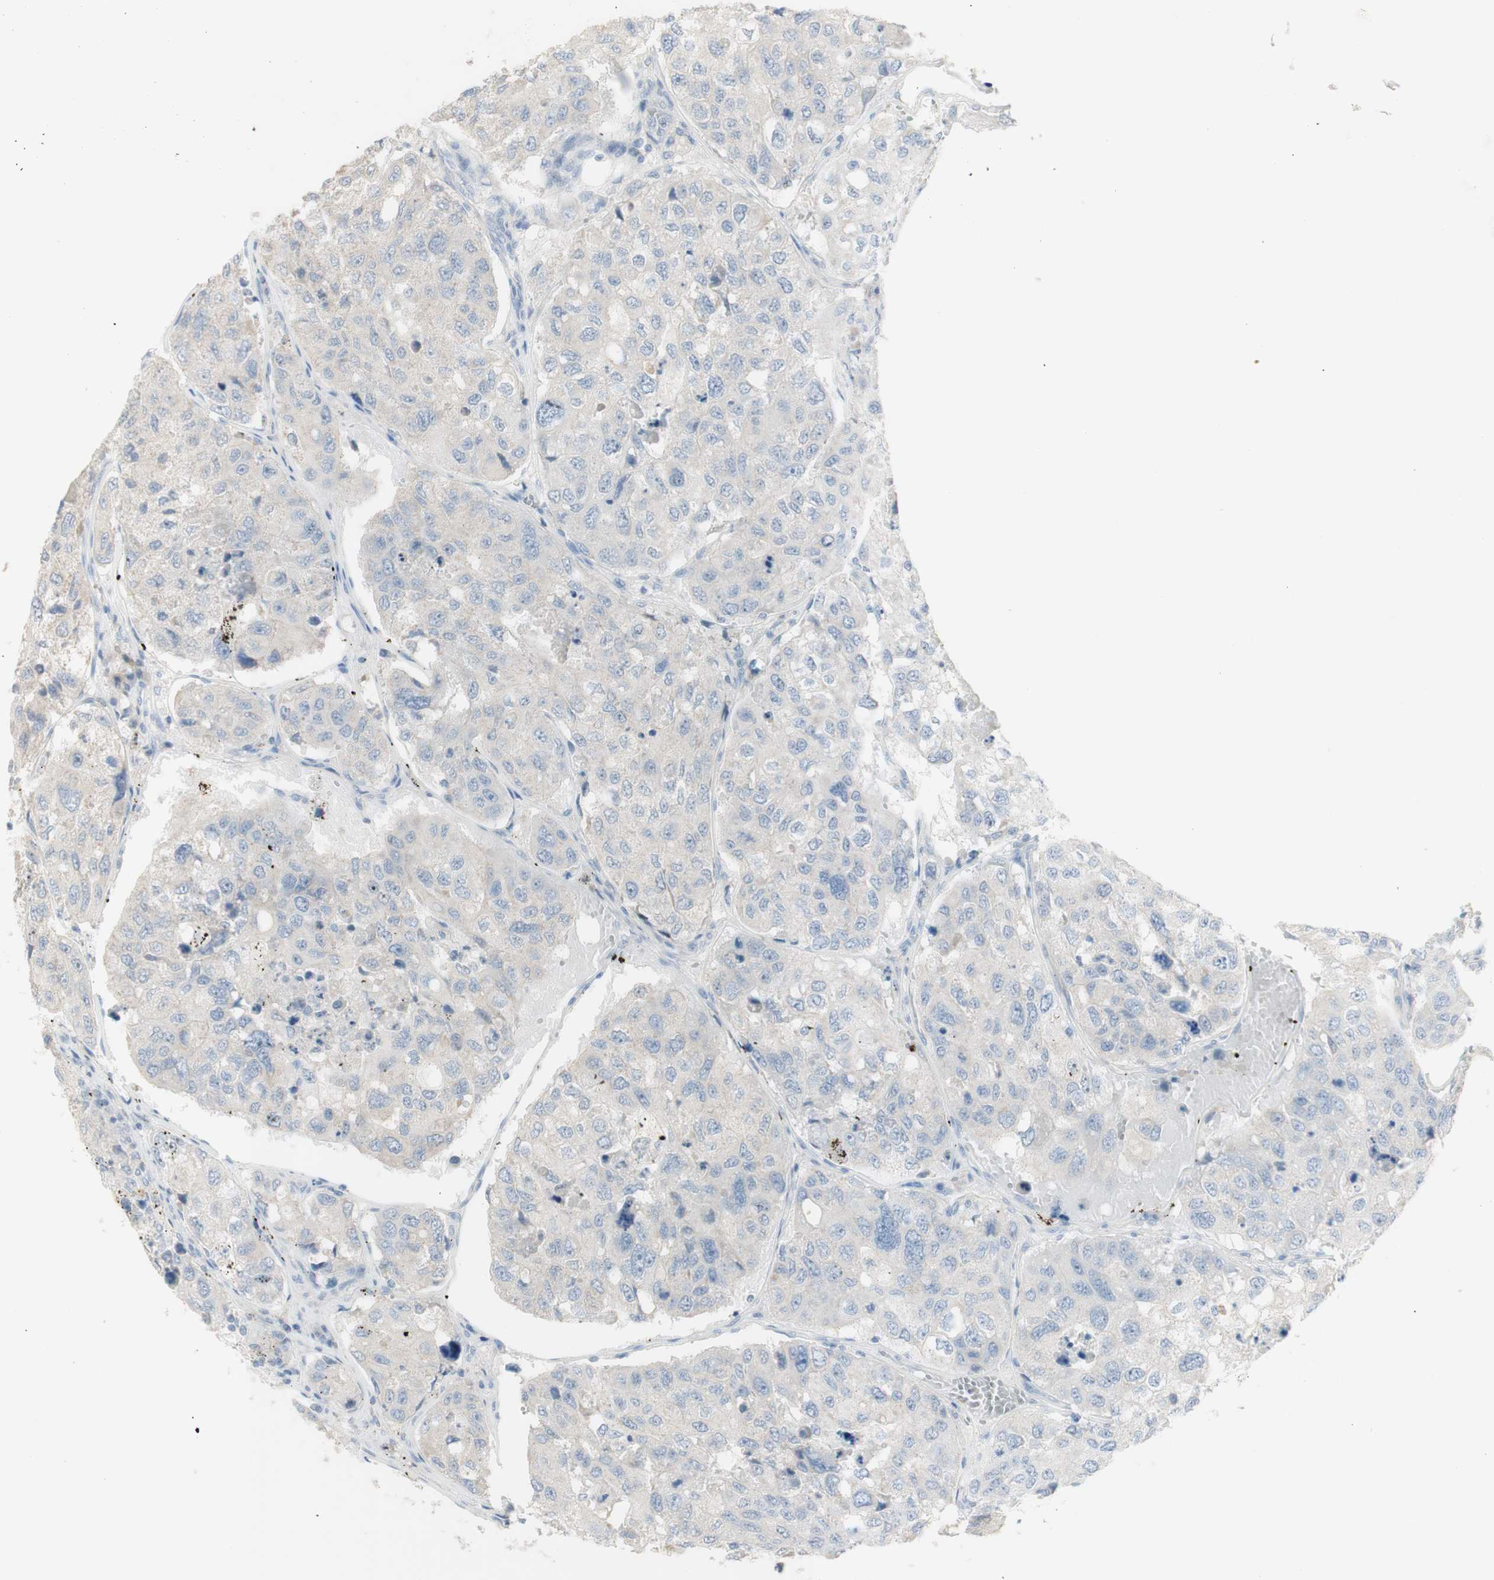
{"staining": {"intensity": "negative", "quantity": "none", "location": "none"}, "tissue": "urothelial cancer", "cell_type": "Tumor cells", "image_type": "cancer", "snomed": [{"axis": "morphology", "description": "Urothelial carcinoma, High grade"}, {"axis": "topography", "description": "Lymph node"}, {"axis": "topography", "description": "Urinary bladder"}], "caption": "Immunohistochemistry (IHC) histopathology image of neoplastic tissue: urothelial cancer stained with DAB (3,3'-diaminobenzidine) shows no significant protein expression in tumor cells.", "gene": "ART3", "patient": {"sex": "male", "age": 51}}